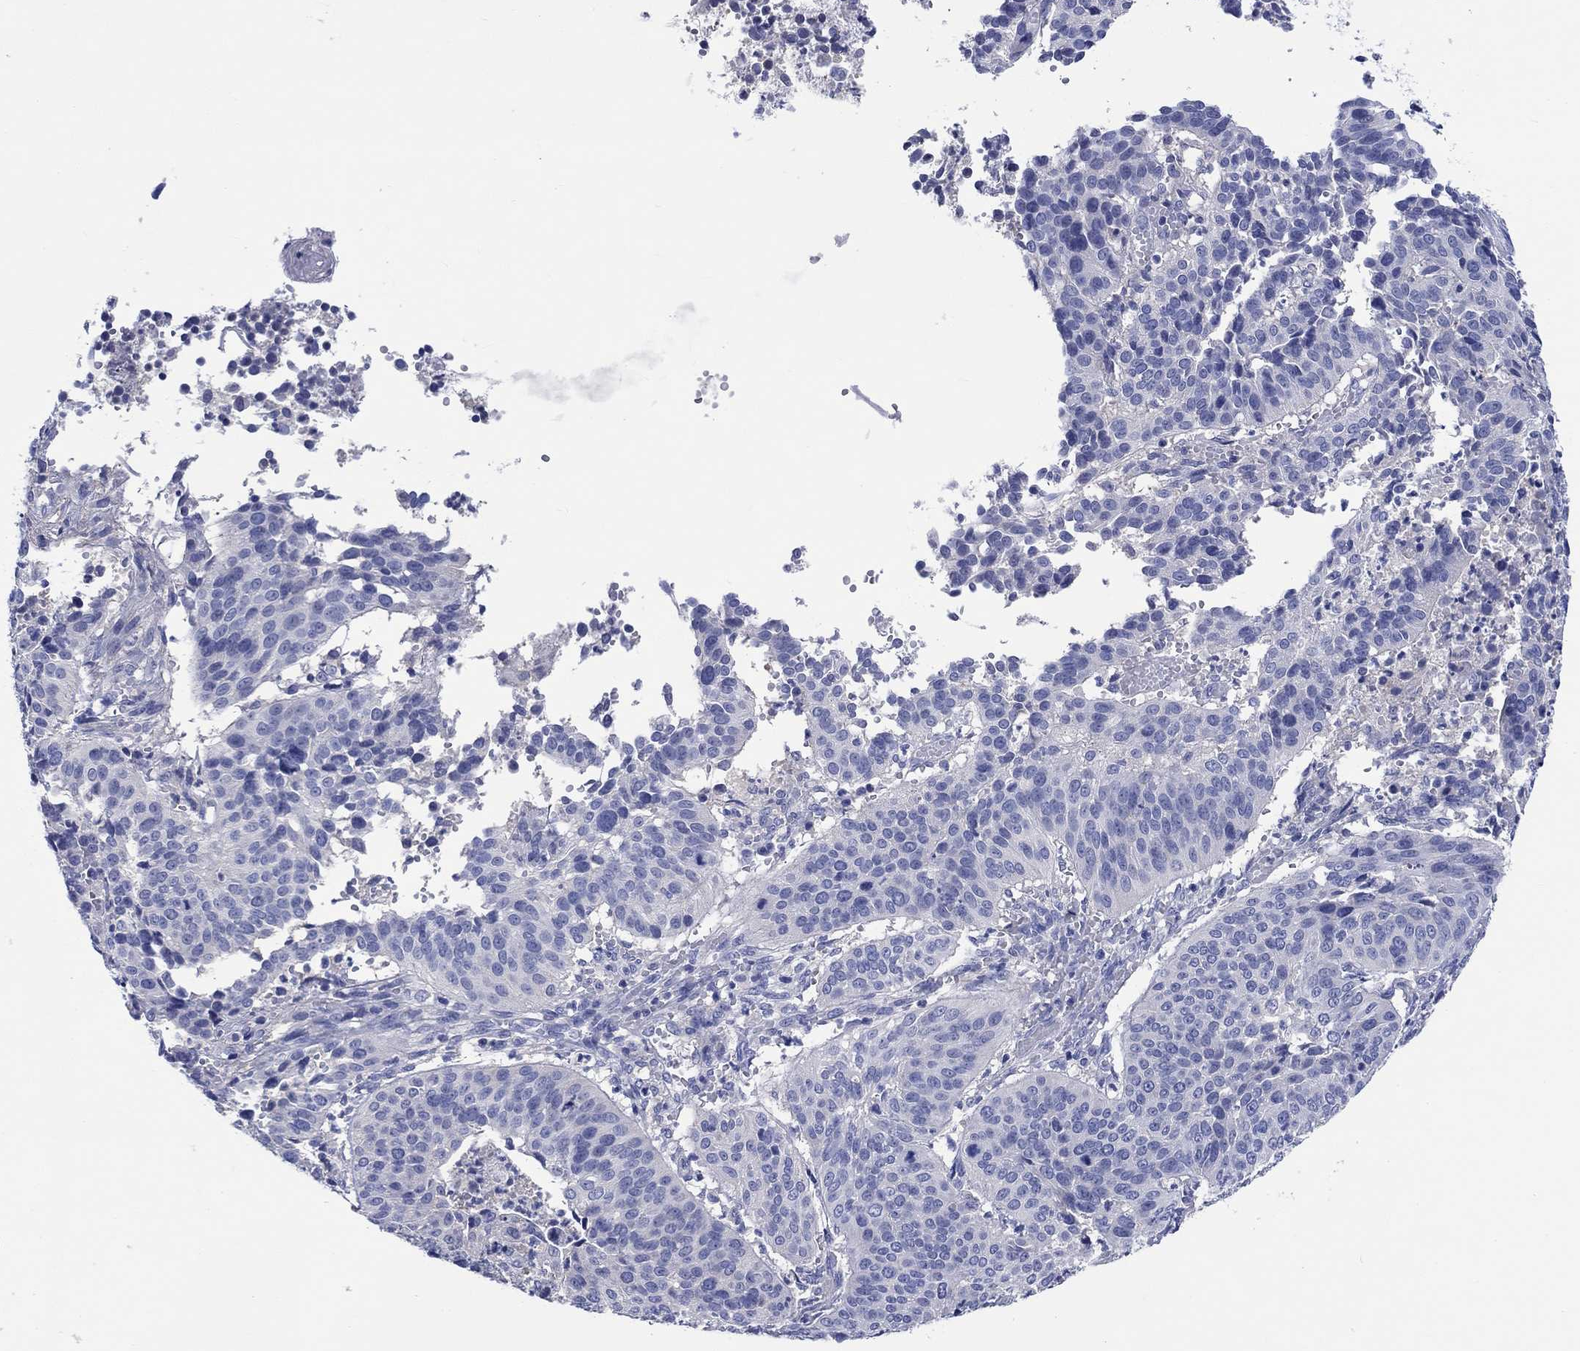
{"staining": {"intensity": "negative", "quantity": "none", "location": "none"}, "tissue": "cervical cancer", "cell_type": "Tumor cells", "image_type": "cancer", "snomed": [{"axis": "morphology", "description": "Normal tissue, NOS"}, {"axis": "morphology", "description": "Squamous cell carcinoma, NOS"}, {"axis": "topography", "description": "Cervix"}], "caption": "Protein analysis of squamous cell carcinoma (cervical) displays no significant staining in tumor cells.", "gene": "TOMM20L", "patient": {"sex": "female", "age": 39}}